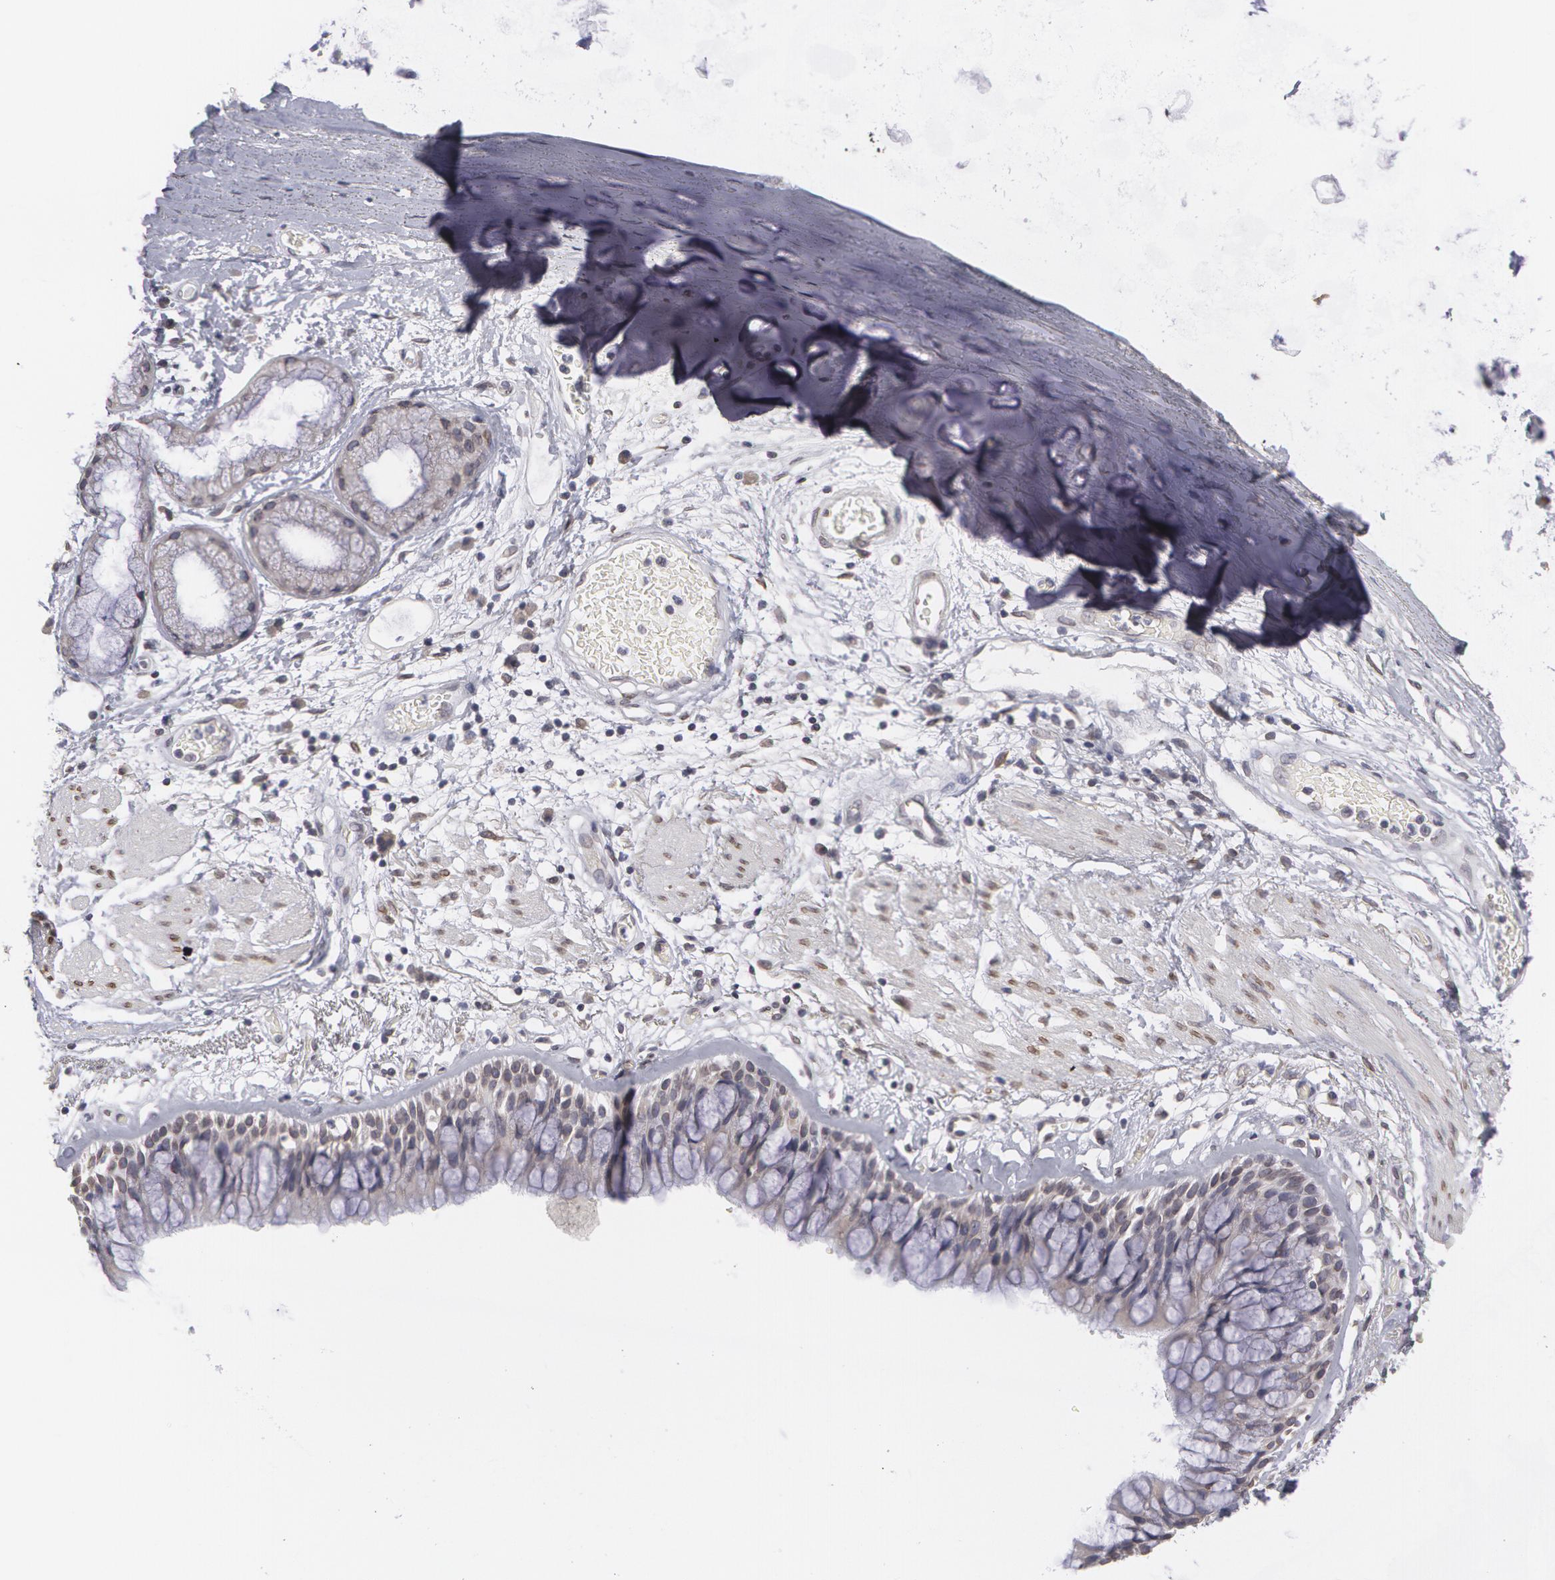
{"staining": {"intensity": "weak", "quantity": "<25%", "location": "nuclear"}, "tissue": "bronchus", "cell_type": "Respiratory epithelial cells", "image_type": "normal", "snomed": [{"axis": "morphology", "description": "Normal tissue, NOS"}, {"axis": "topography", "description": "Bronchus"}, {"axis": "topography", "description": "Lung"}], "caption": "DAB immunohistochemical staining of normal human bronchus displays no significant staining in respiratory epithelial cells.", "gene": "EMD", "patient": {"sex": "female", "age": 57}}